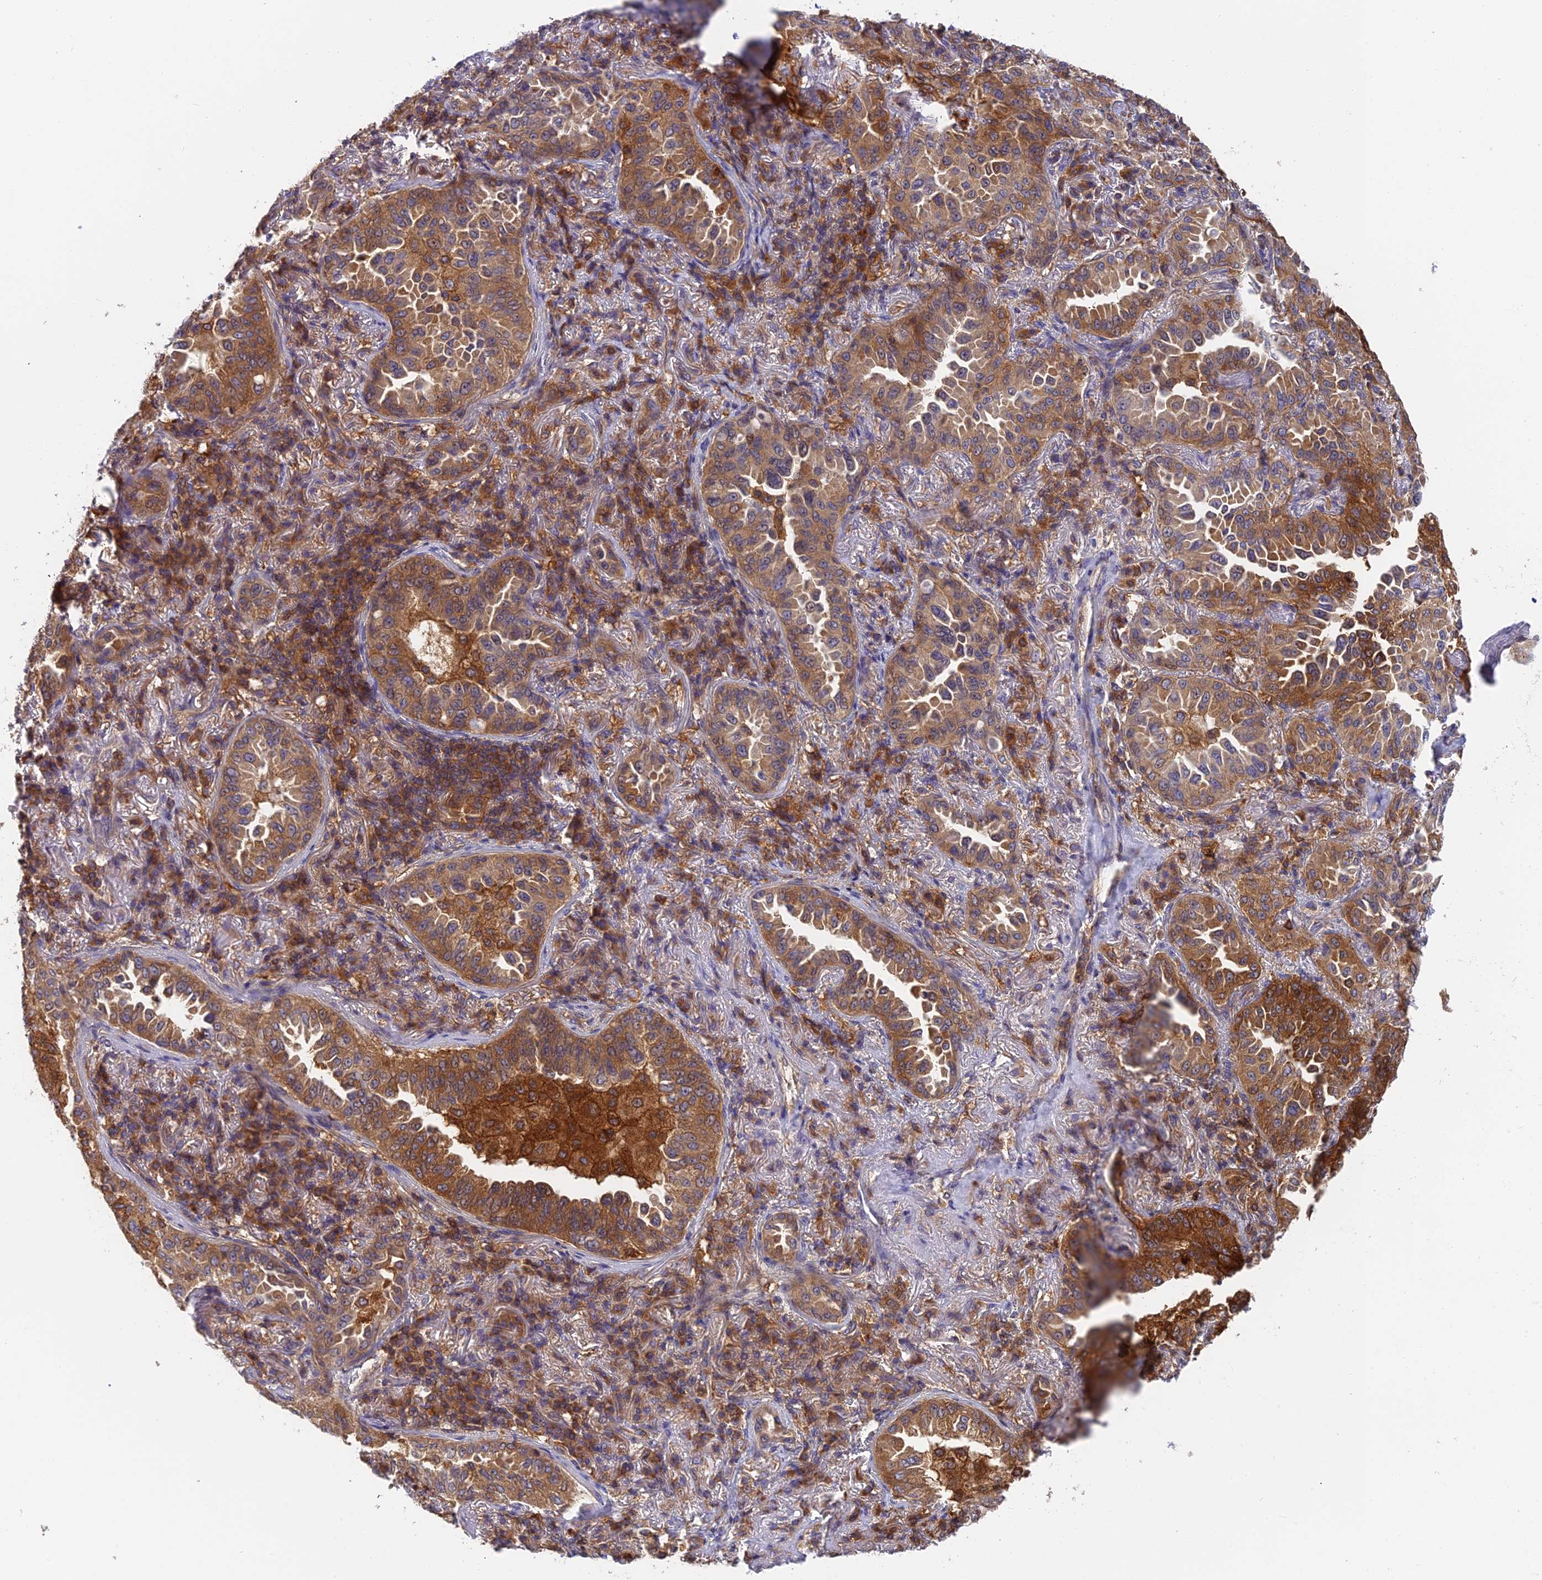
{"staining": {"intensity": "moderate", "quantity": ">75%", "location": "cytoplasmic/membranous"}, "tissue": "lung cancer", "cell_type": "Tumor cells", "image_type": "cancer", "snomed": [{"axis": "morphology", "description": "Adenocarcinoma, NOS"}, {"axis": "topography", "description": "Lung"}], "caption": "Human lung adenocarcinoma stained with a brown dye reveals moderate cytoplasmic/membranous positive expression in approximately >75% of tumor cells.", "gene": "IPO5", "patient": {"sex": "female", "age": 69}}